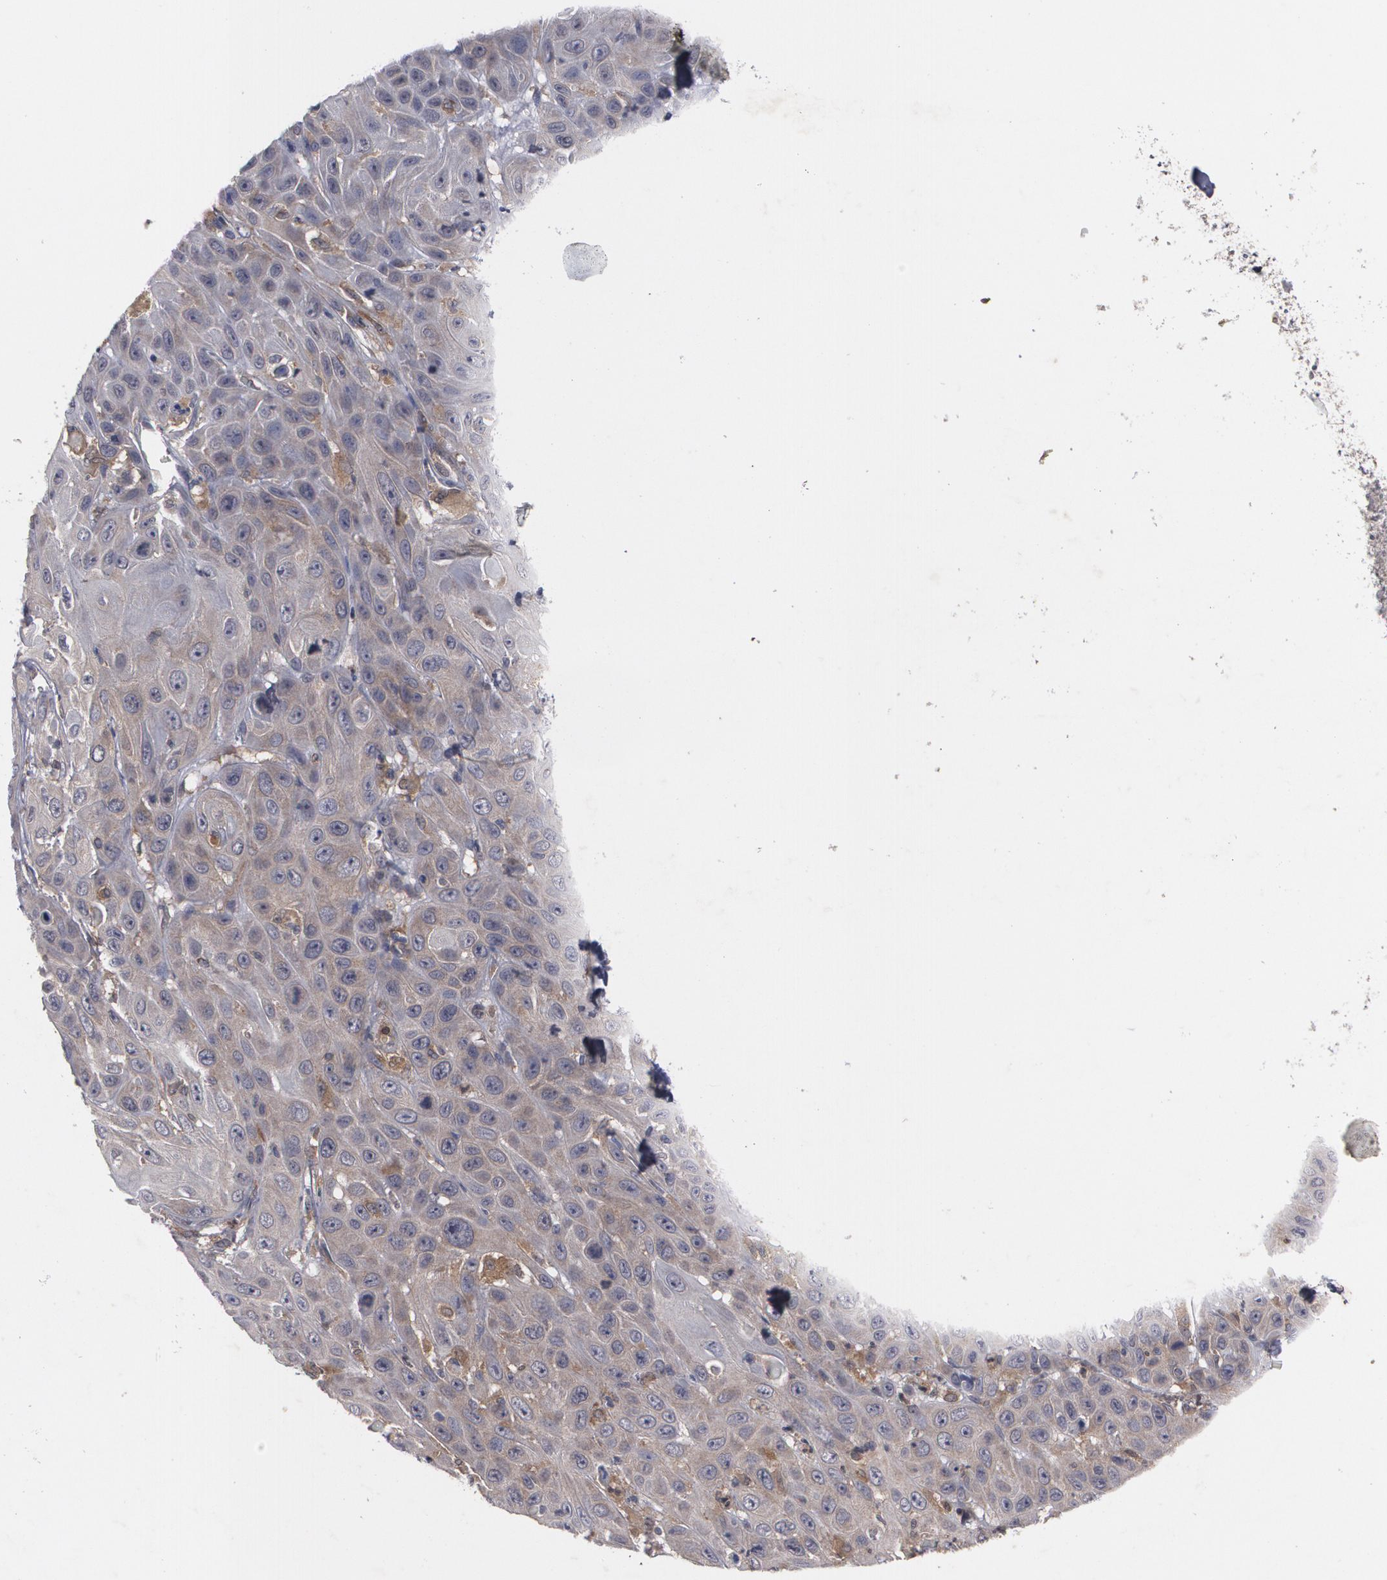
{"staining": {"intensity": "weak", "quantity": "25%-75%", "location": "cytoplasmic/membranous"}, "tissue": "skin cancer", "cell_type": "Tumor cells", "image_type": "cancer", "snomed": [{"axis": "morphology", "description": "Squamous cell carcinoma, NOS"}, {"axis": "topography", "description": "Skin"}], "caption": "Weak cytoplasmic/membranous staining is identified in about 25%-75% of tumor cells in skin cancer (squamous cell carcinoma).", "gene": "HTT", "patient": {"sex": "male", "age": 84}}